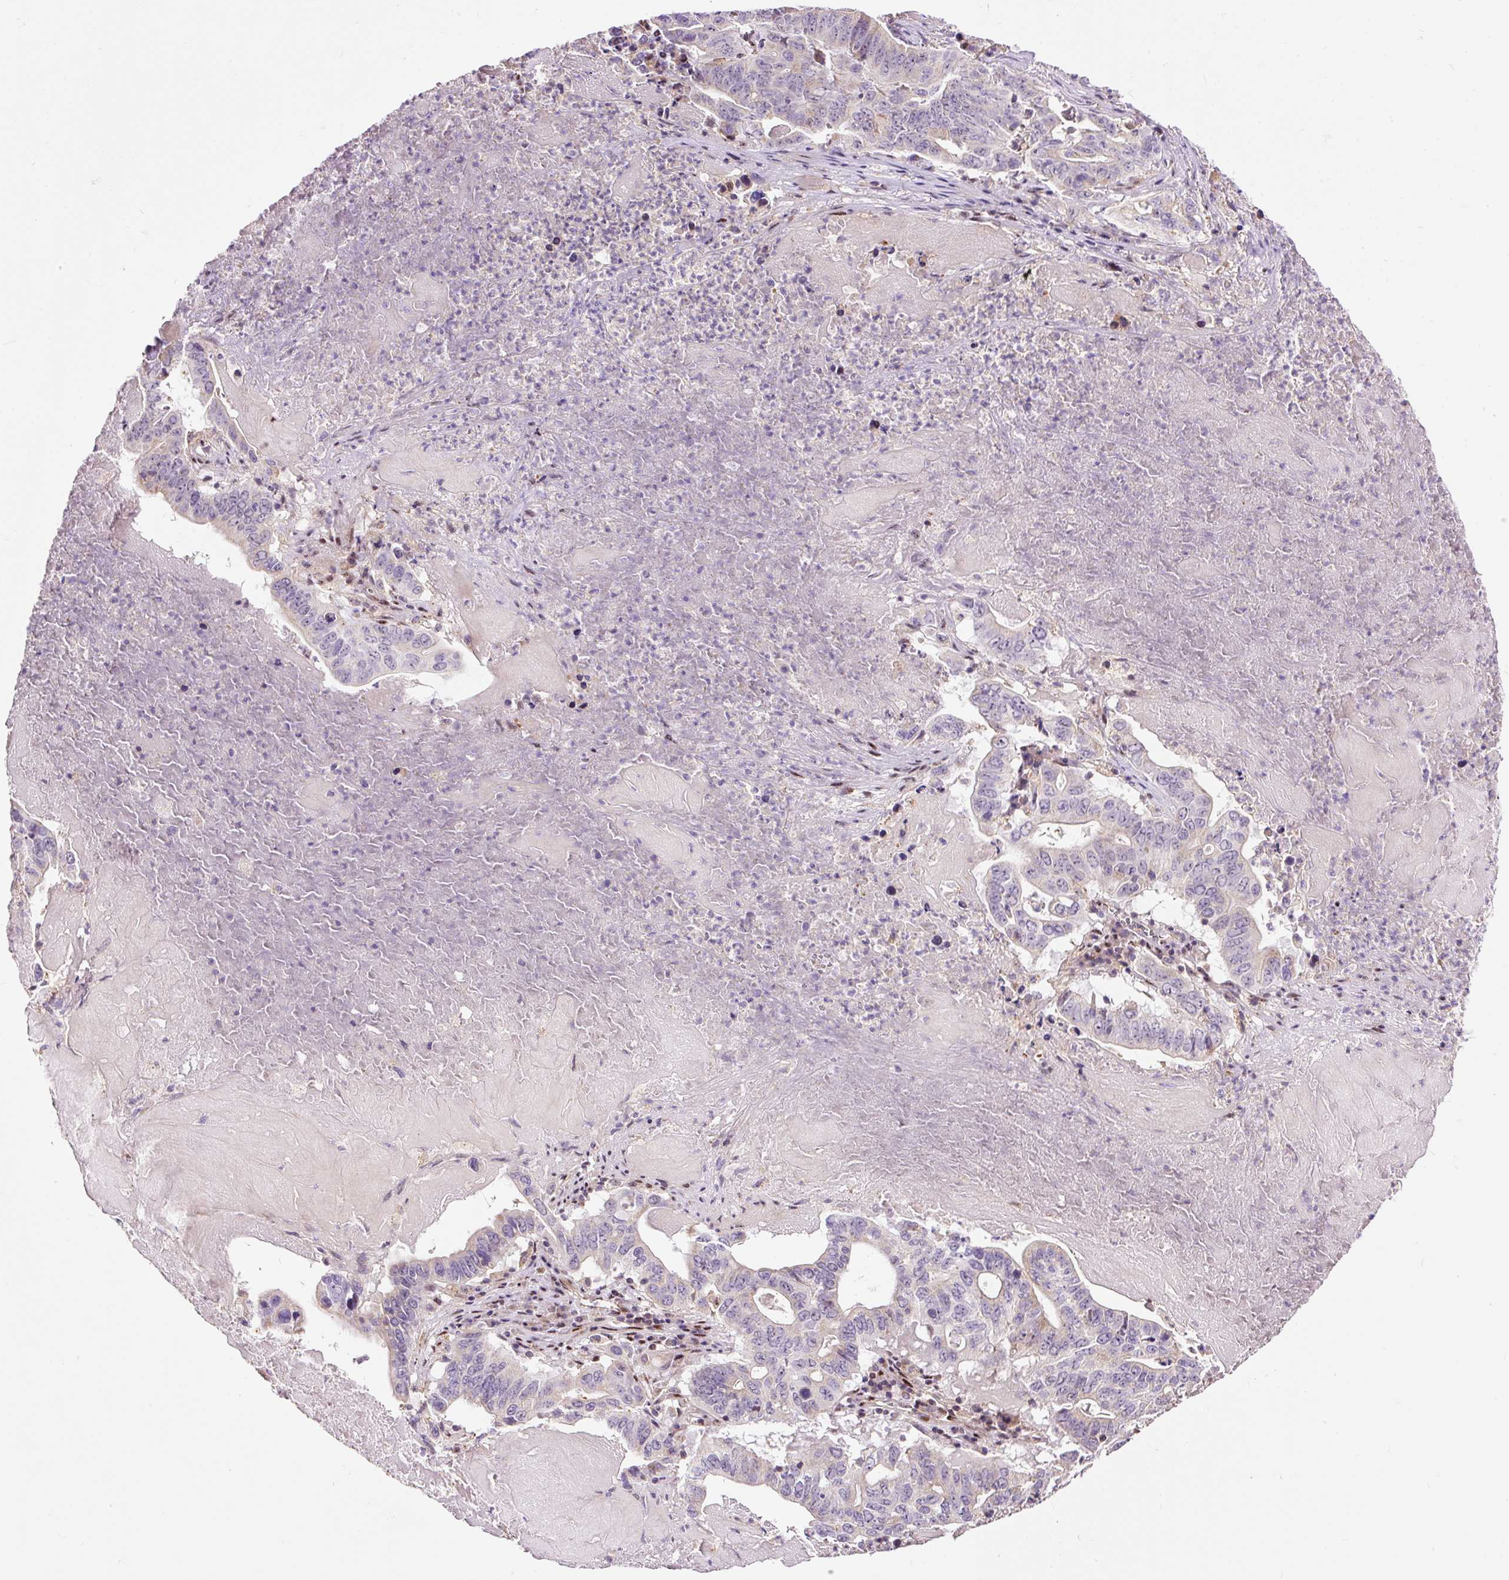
{"staining": {"intensity": "negative", "quantity": "none", "location": "none"}, "tissue": "lung cancer", "cell_type": "Tumor cells", "image_type": "cancer", "snomed": [{"axis": "morphology", "description": "Adenocarcinoma, NOS"}, {"axis": "topography", "description": "Lung"}], "caption": "Immunohistochemical staining of lung cancer (adenocarcinoma) displays no significant expression in tumor cells.", "gene": "BOLA3", "patient": {"sex": "female", "age": 60}}